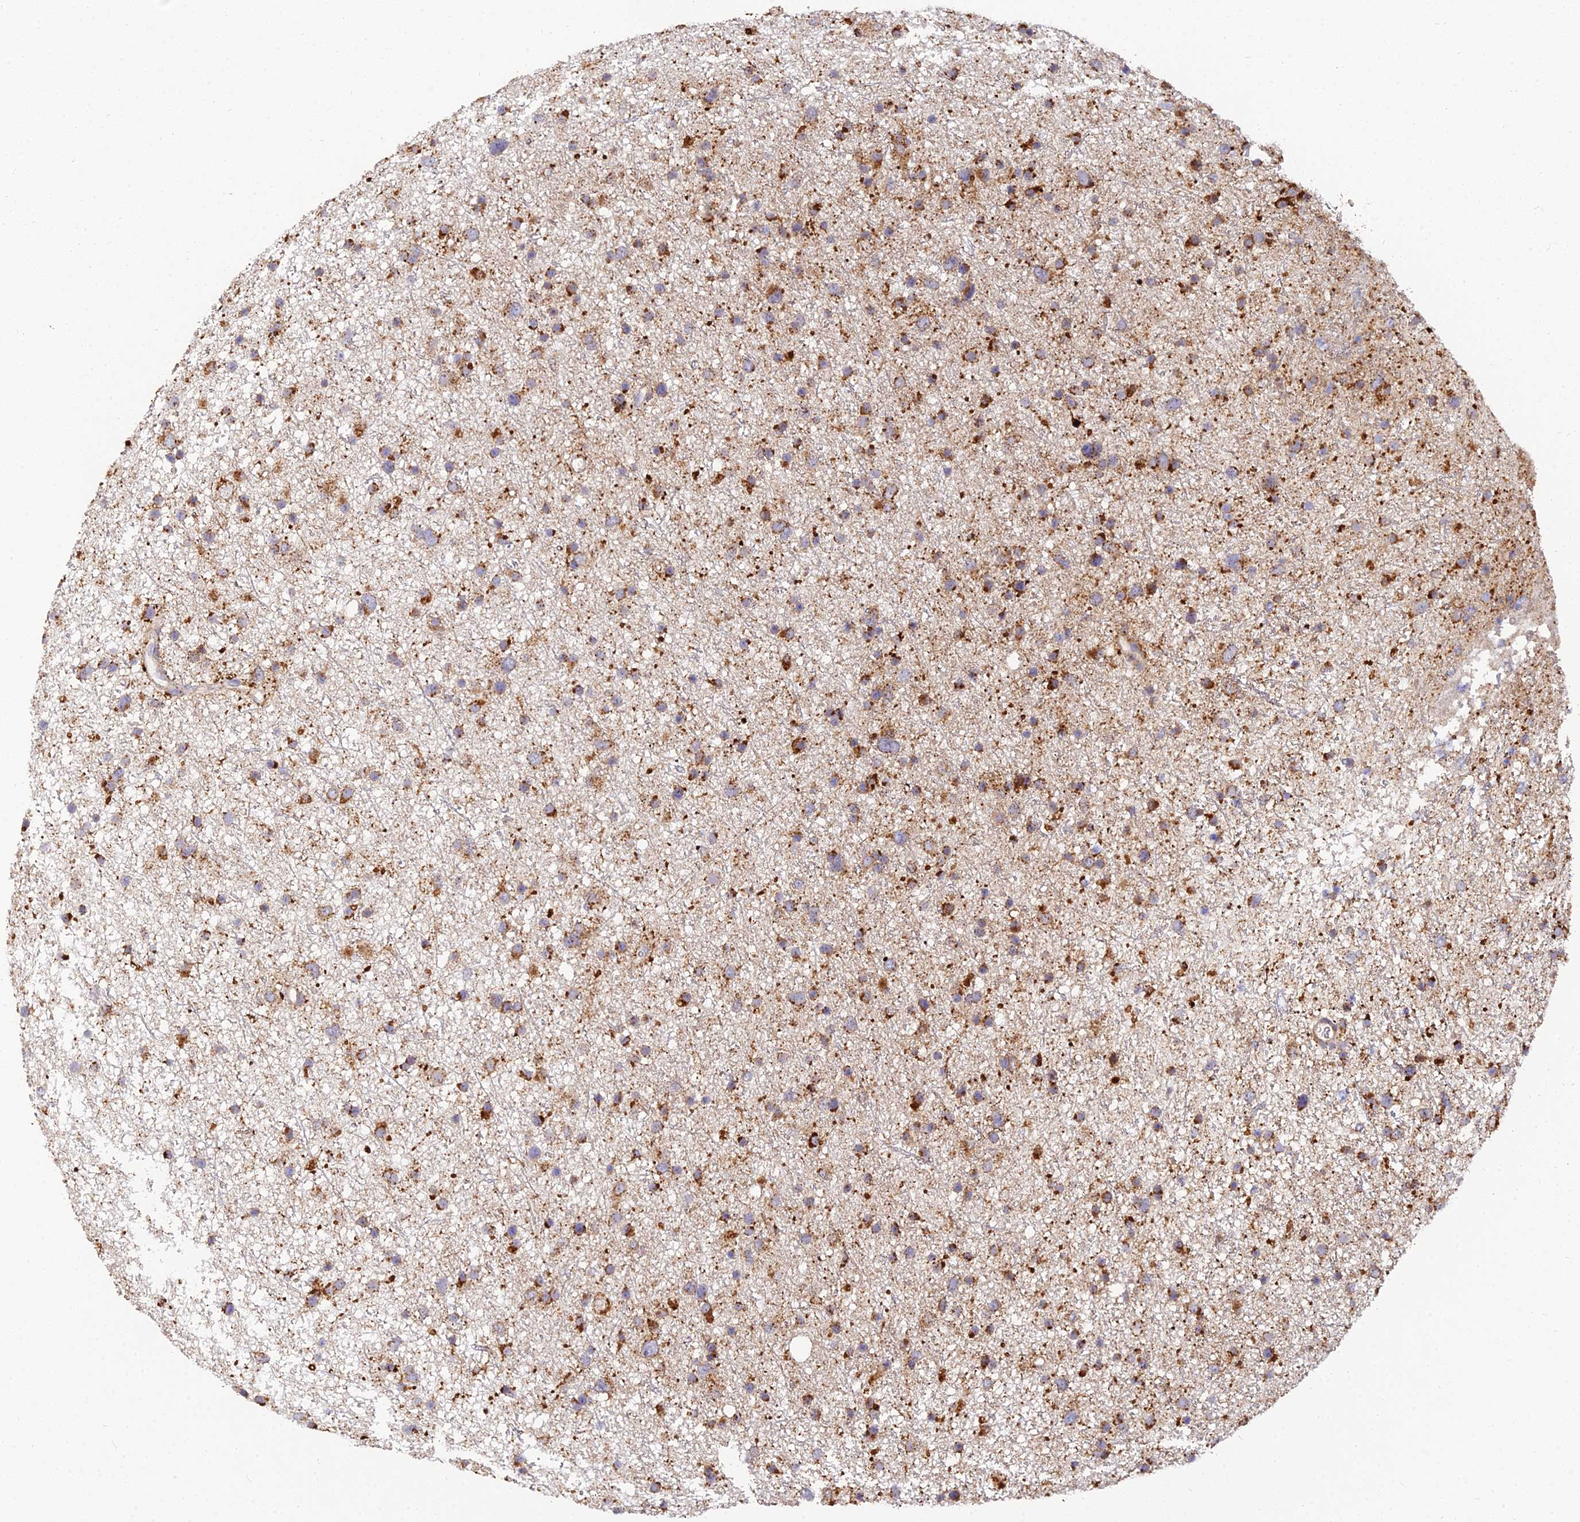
{"staining": {"intensity": "strong", "quantity": ">75%", "location": "cytoplasmic/membranous"}, "tissue": "glioma", "cell_type": "Tumor cells", "image_type": "cancer", "snomed": [{"axis": "morphology", "description": "Glioma, malignant, Low grade"}, {"axis": "topography", "description": "Cerebral cortex"}], "caption": "IHC staining of malignant low-grade glioma, which demonstrates high levels of strong cytoplasmic/membranous positivity in approximately >75% of tumor cells indicating strong cytoplasmic/membranous protein expression. The staining was performed using DAB (3,3'-diaminobenzidine) (brown) for protein detection and nuclei were counterstained in hematoxylin (blue).", "gene": "ARL8B", "patient": {"sex": "female", "age": 39}}